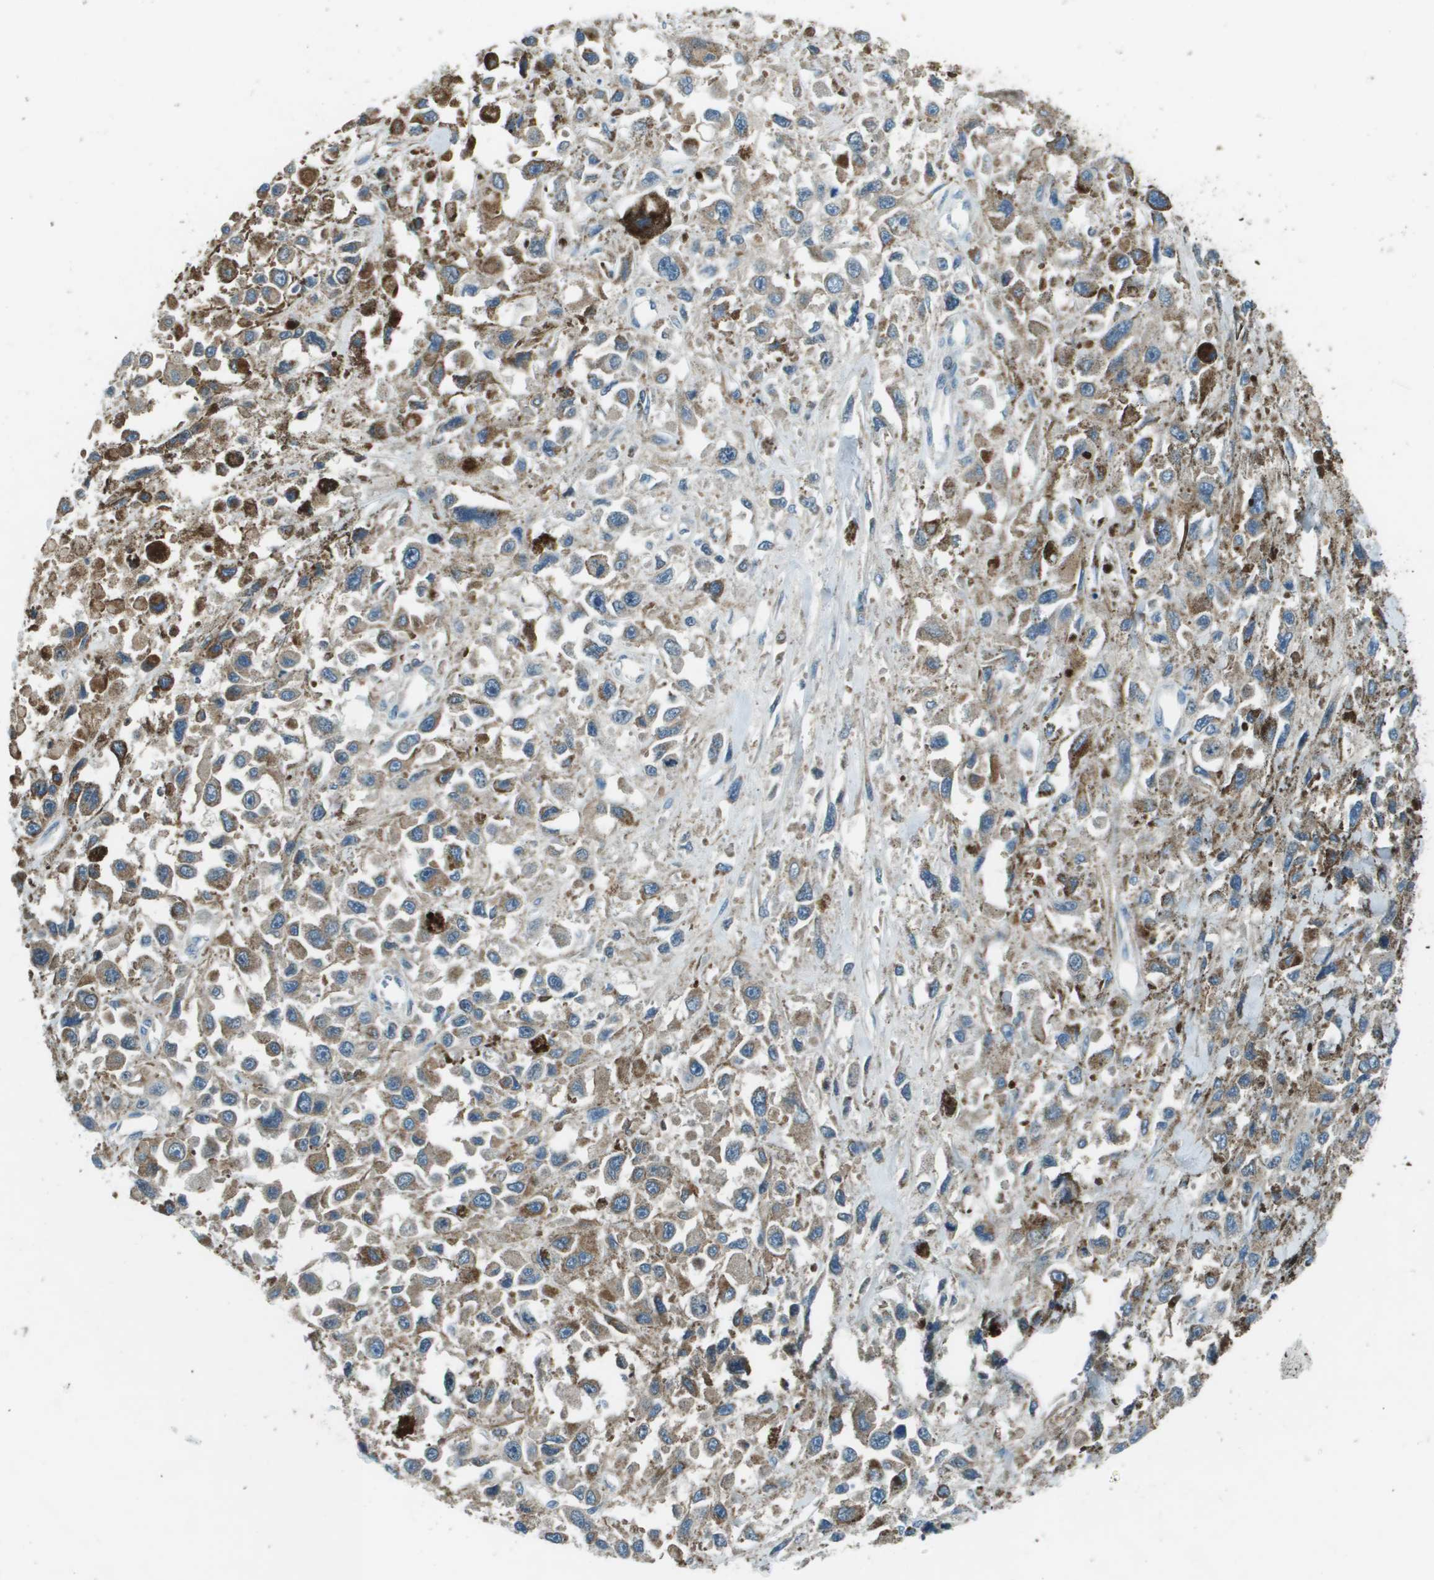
{"staining": {"intensity": "moderate", "quantity": "25%-75%", "location": "cytoplasmic/membranous"}, "tissue": "melanoma", "cell_type": "Tumor cells", "image_type": "cancer", "snomed": [{"axis": "morphology", "description": "Malignant melanoma, Metastatic site"}, {"axis": "topography", "description": "Lymph node"}], "caption": "High-magnification brightfield microscopy of malignant melanoma (metastatic site) stained with DAB (3,3'-diaminobenzidine) (brown) and counterstained with hematoxylin (blue). tumor cells exhibit moderate cytoplasmic/membranous staining is appreciated in about25%-75% of cells.", "gene": "TMEM51", "patient": {"sex": "male", "age": 59}}